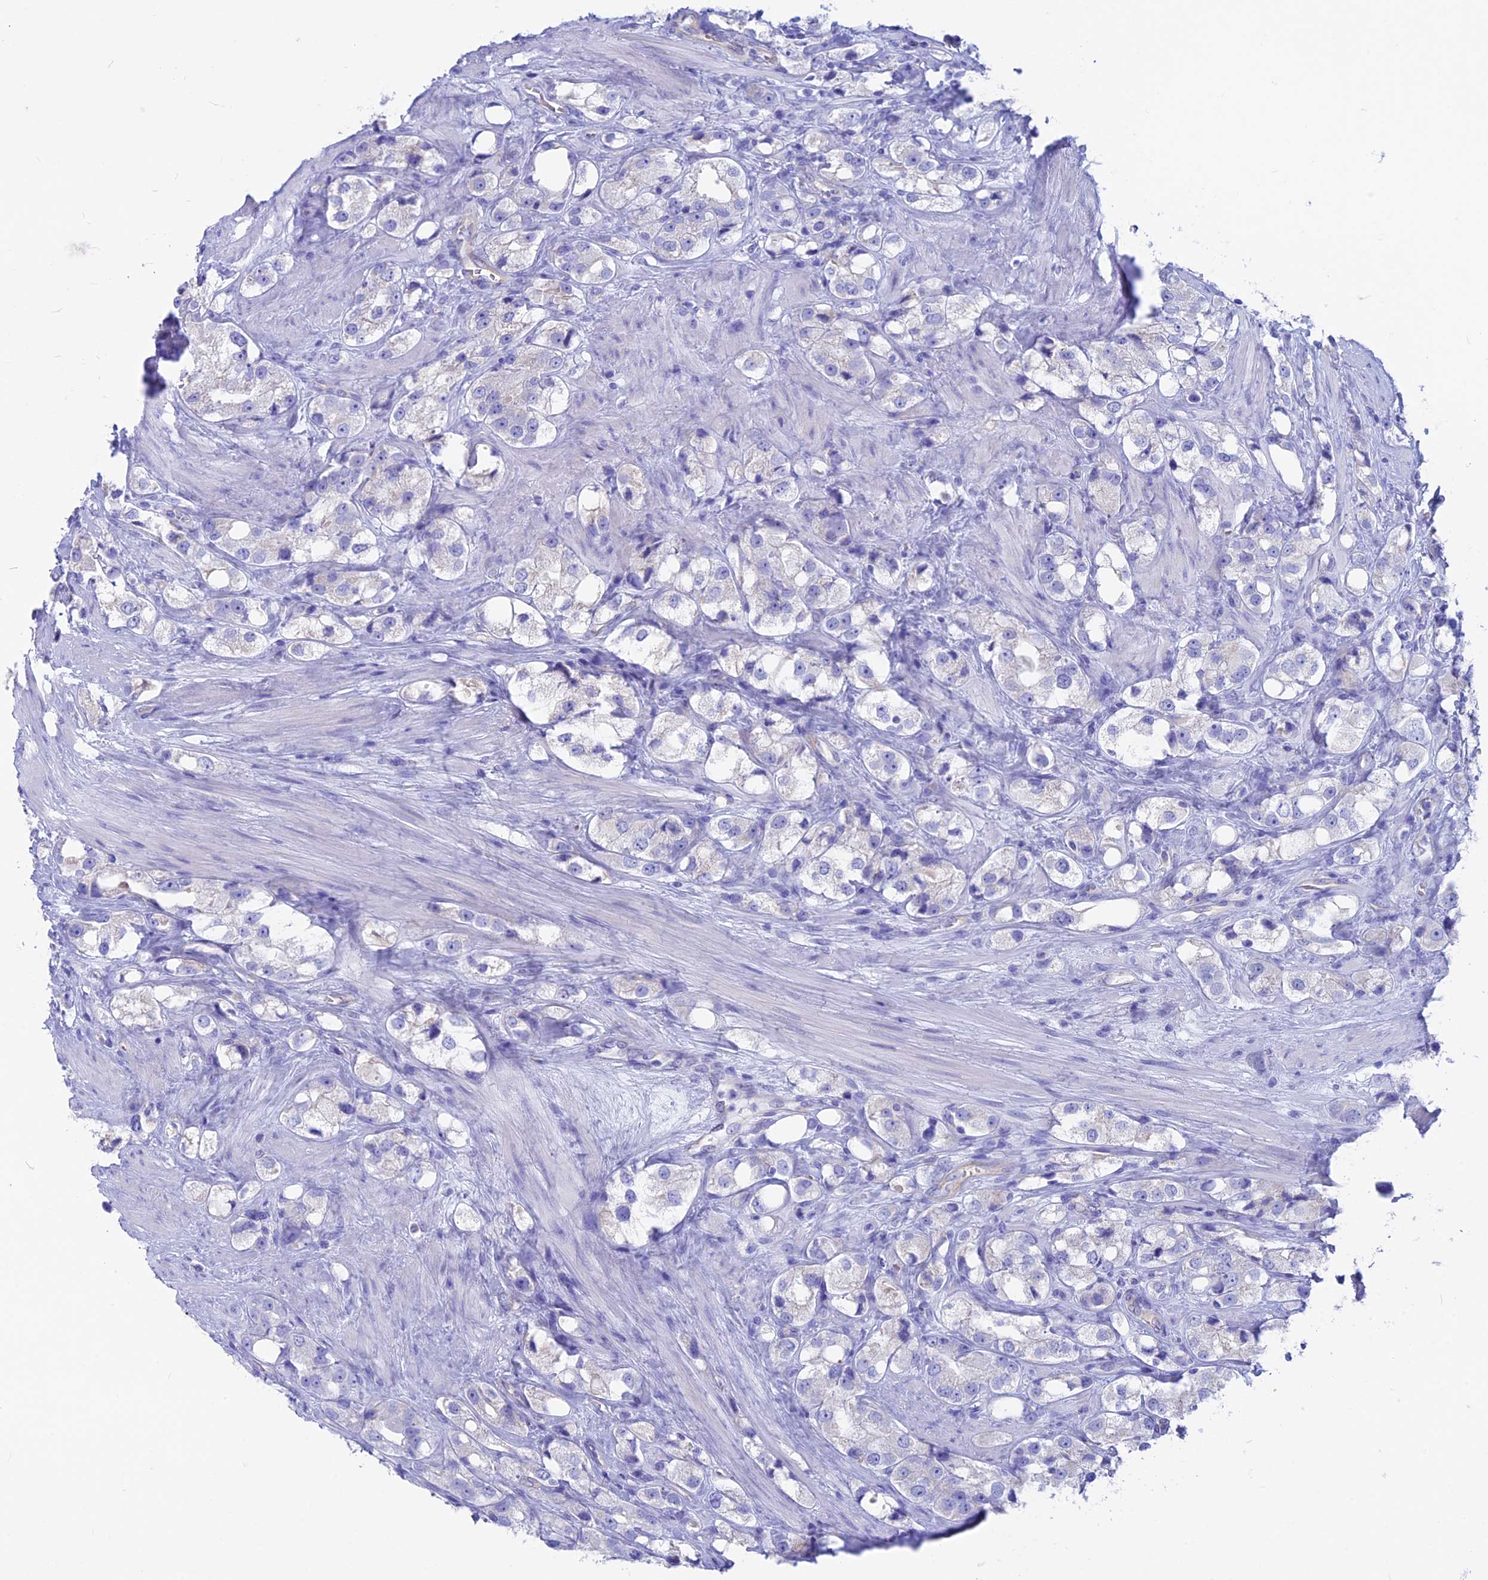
{"staining": {"intensity": "negative", "quantity": "none", "location": "none"}, "tissue": "prostate cancer", "cell_type": "Tumor cells", "image_type": "cancer", "snomed": [{"axis": "morphology", "description": "Adenocarcinoma, NOS"}, {"axis": "topography", "description": "Prostate"}], "caption": "Immunohistochemistry (IHC) photomicrograph of prostate cancer stained for a protein (brown), which displays no staining in tumor cells.", "gene": "GNGT2", "patient": {"sex": "male", "age": 79}}